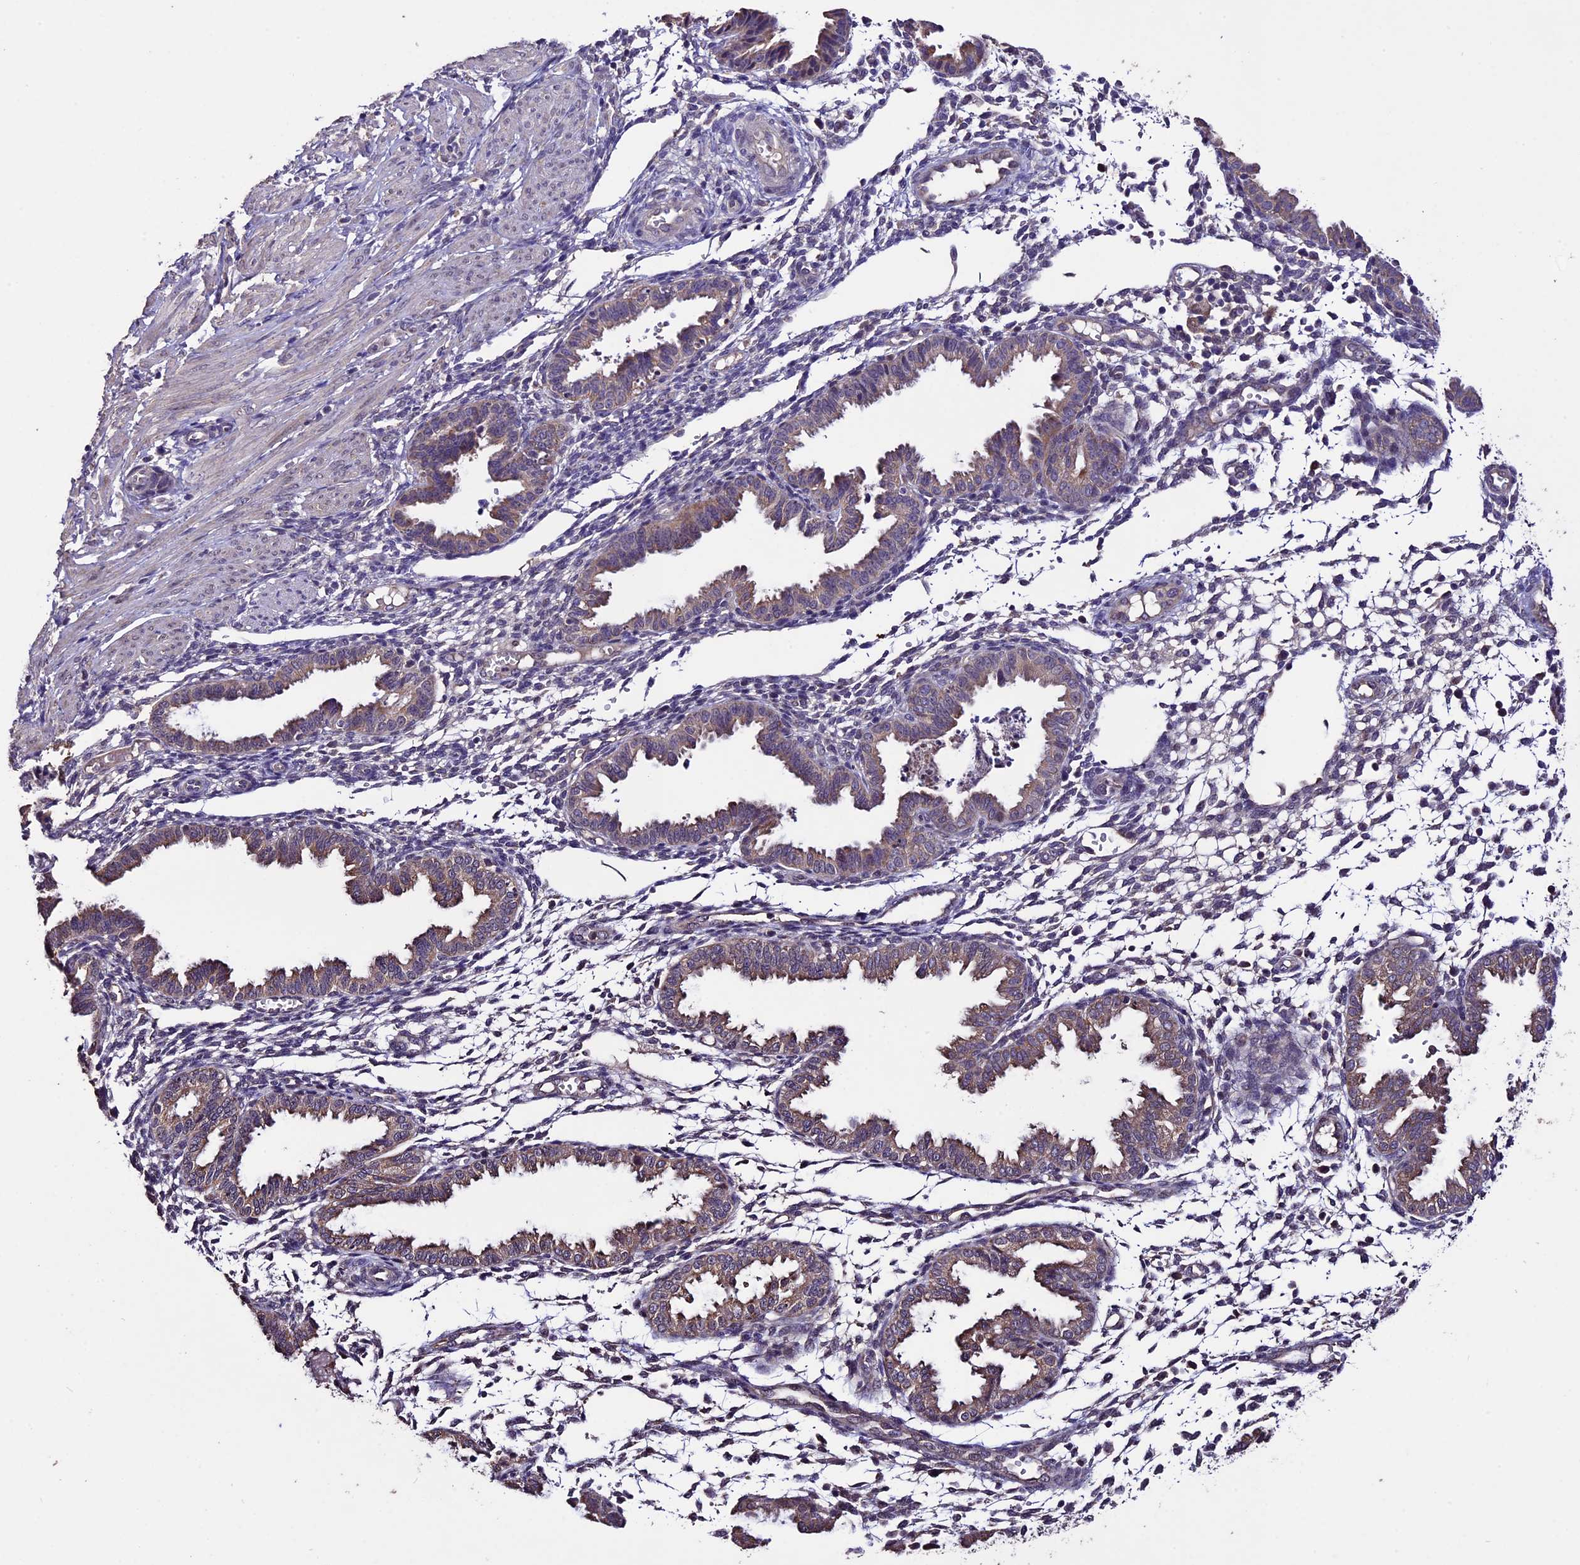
{"staining": {"intensity": "negative", "quantity": "none", "location": "none"}, "tissue": "endometrium", "cell_type": "Cells in endometrial stroma", "image_type": "normal", "snomed": [{"axis": "morphology", "description": "Normal tissue, NOS"}, {"axis": "topography", "description": "Endometrium"}], "caption": "The image shows no staining of cells in endometrial stroma in normal endometrium. (Stains: DAB IHC with hematoxylin counter stain, Microscopy: brightfield microscopy at high magnification).", "gene": "DIS3L", "patient": {"sex": "female", "age": 33}}